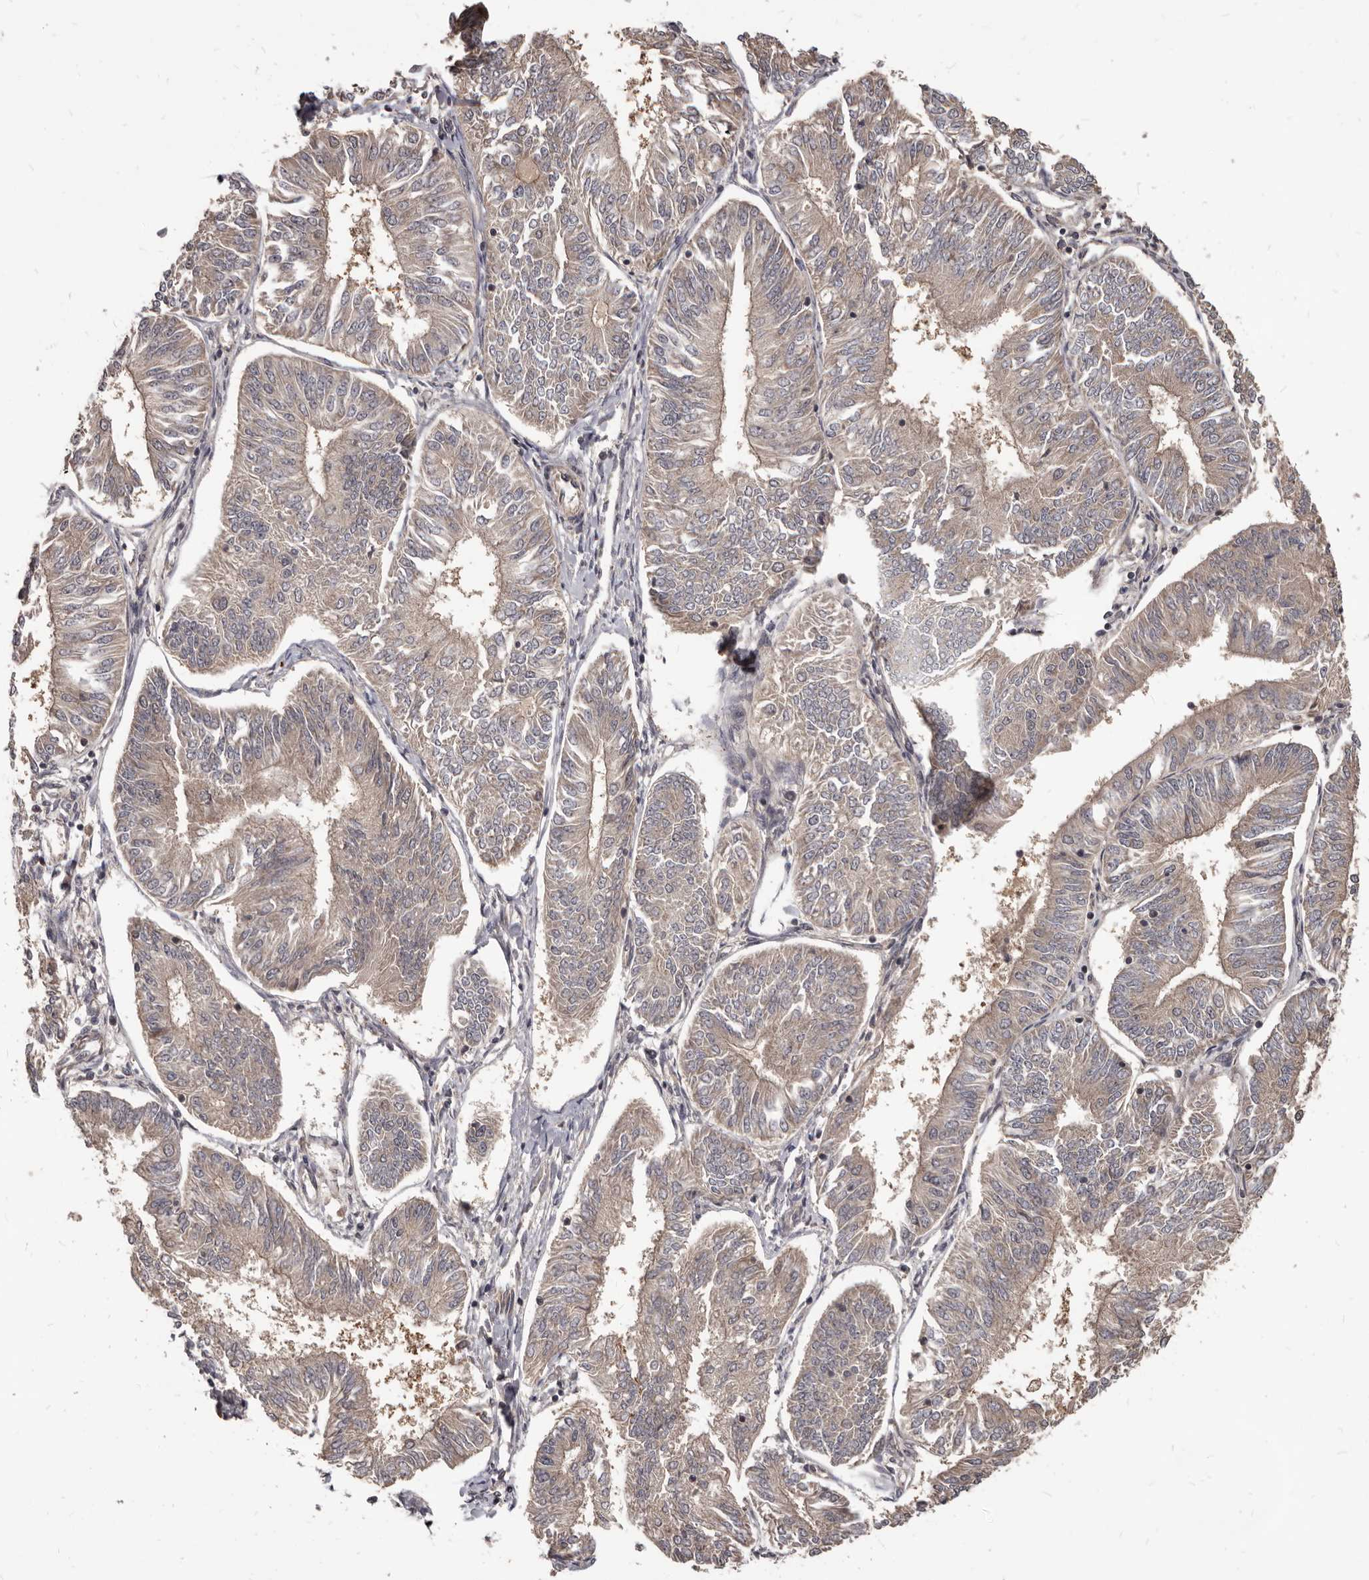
{"staining": {"intensity": "weak", "quantity": ">75%", "location": "cytoplasmic/membranous"}, "tissue": "endometrial cancer", "cell_type": "Tumor cells", "image_type": "cancer", "snomed": [{"axis": "morphology", "description": "Adenocarcinoma, NOS"}, {"axis": "topography", "description": "Endometrium"}], "caption": "Immunohistochemical staining of endometrial cancer (adenocarcinoma) demonstrates low levels of weak cytoplasmic/membranous expression in approximately >75% of tumor cells. (IHC, brightfield microscopy, high magnification).", "gene": "GABPB2", "patient": {"sex": "female", "age": 58}}